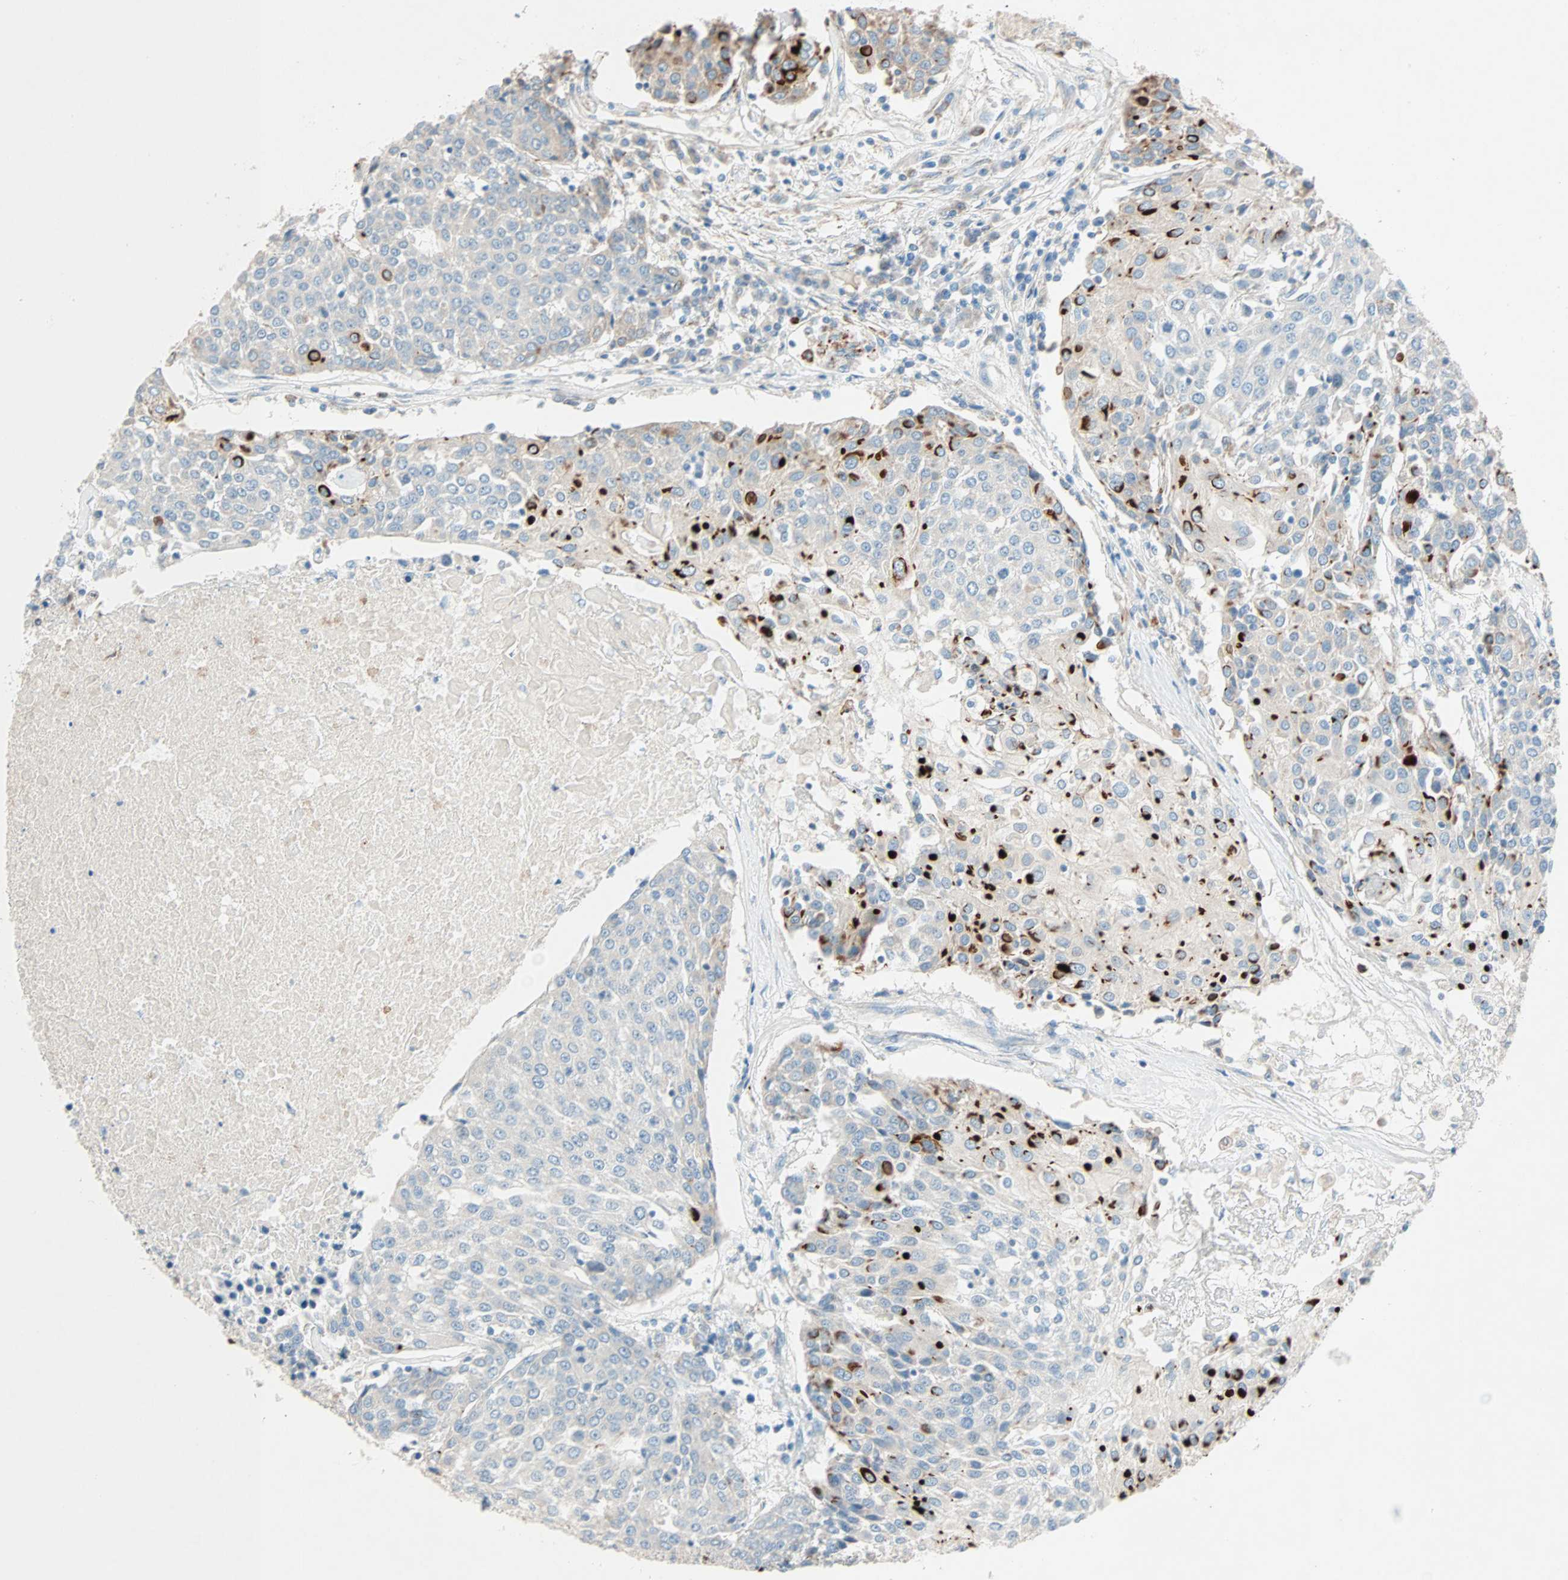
{"staining": {"intensity": "strong", "quantity": "25%-75%", "location": "cytoplasmic/membranous"}, "tissue": "urothelial cancer", "cell_type": "Tumor cells", "image_type": "cancer", "snomed": [{"axis": "morphology", "description": "Urothelial carcinoma, High grade"}, {"axis": "topography", "description": "Urinary bladder"}], "caption": "Urothelial cancer tissue reveals strong cytoplasmic/membranous positivity in about 25%-75% of tumor cells", "gene": "LY6G6F", "patient": {"sex": "female", "age": 85}}